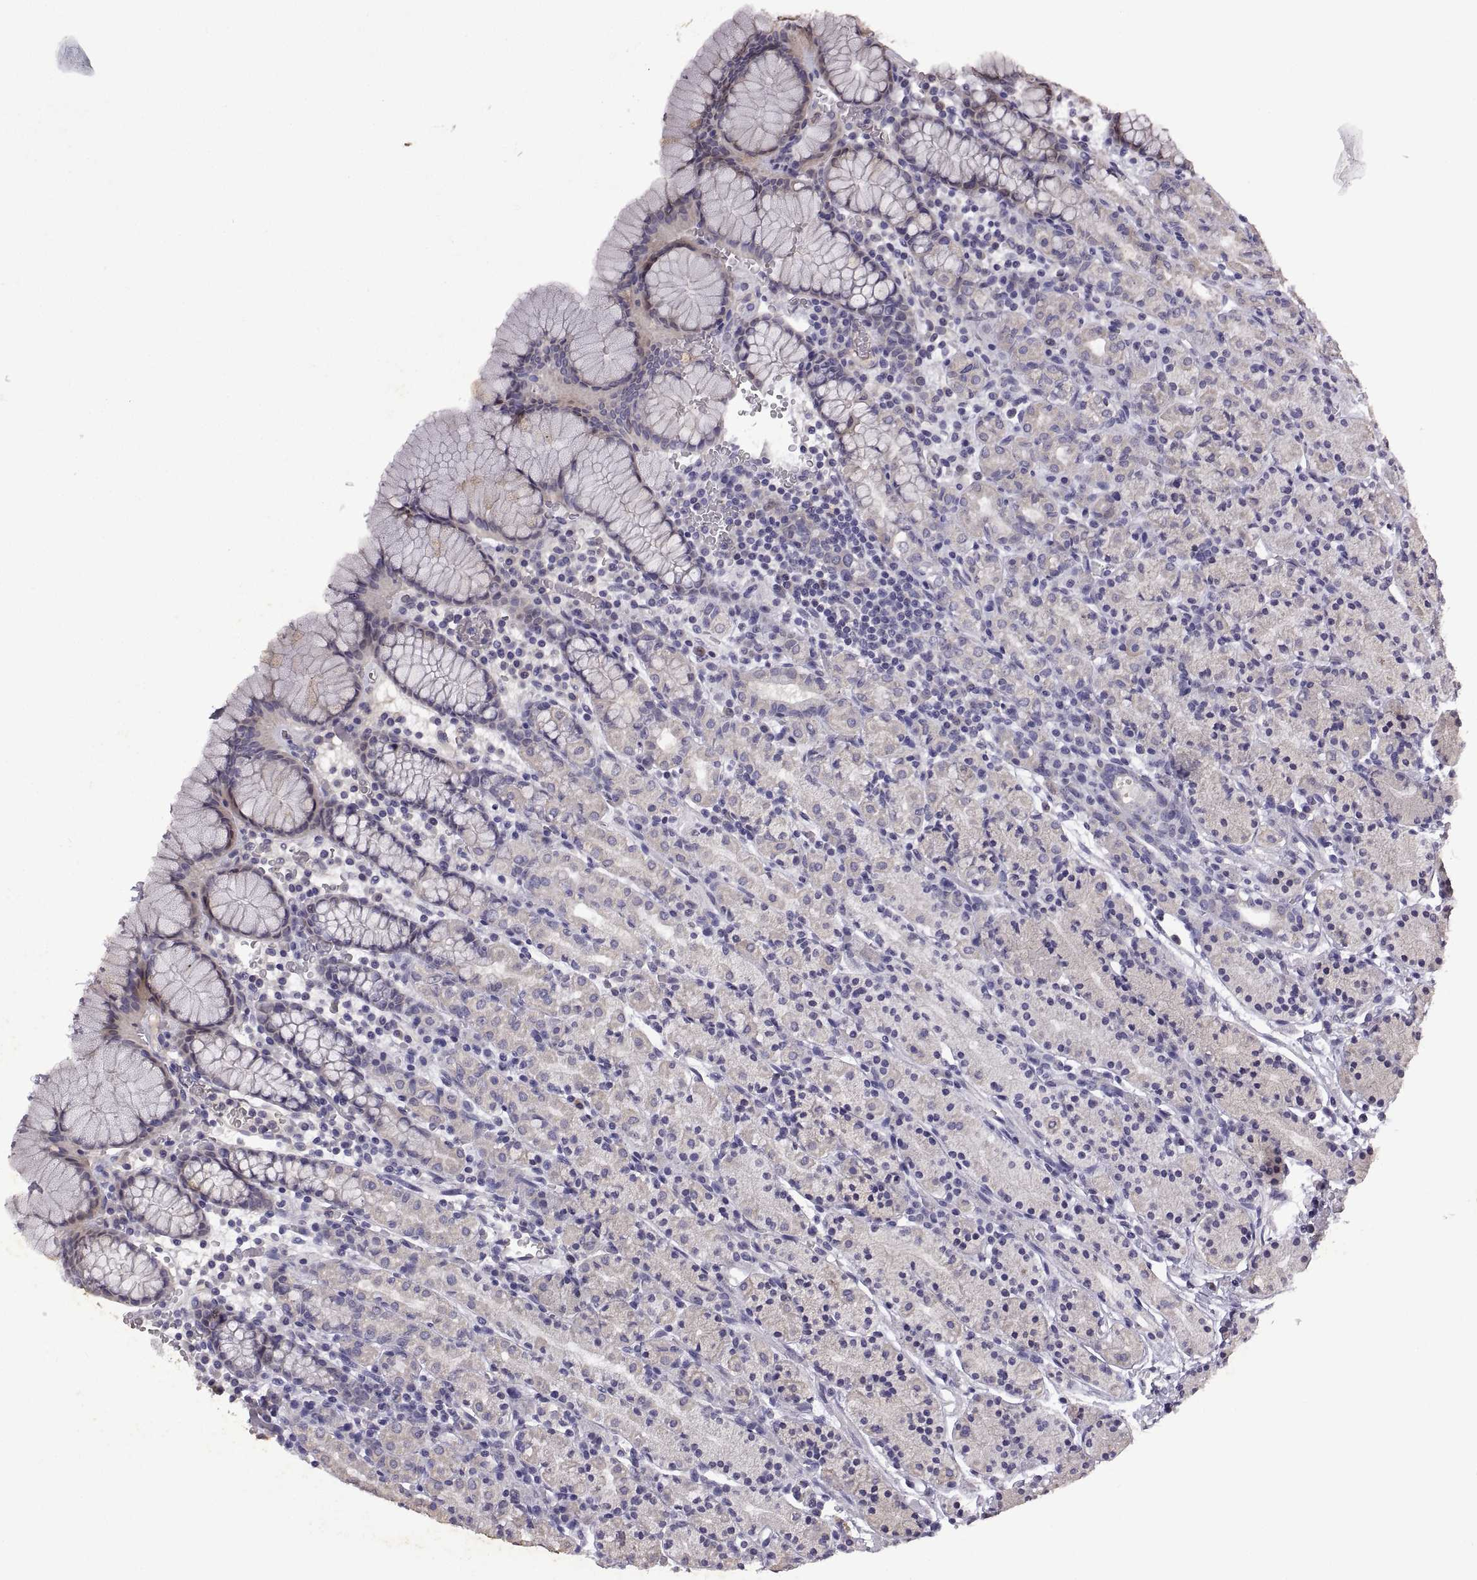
{"staining": {"intensity": "weak", "quantity": "<25%", "location": "cytoplasmic/membranous"}, "tissue": "stomach", "cell_type": "Glandular cells", "image_type": "normal", "snomed": [{"axis": "morphology", "description": "Normal tissue, NOS"}, {"axis": "topography", "description": "Stomach, upper"}, {"axis": "topography", "description": "Stomach"}], "caption": "The photomicrograph exhibits no staining of glandular cells in benign stomach.", "gene": "DEFB136", "patient": {"sex": "male", "age": 62}}